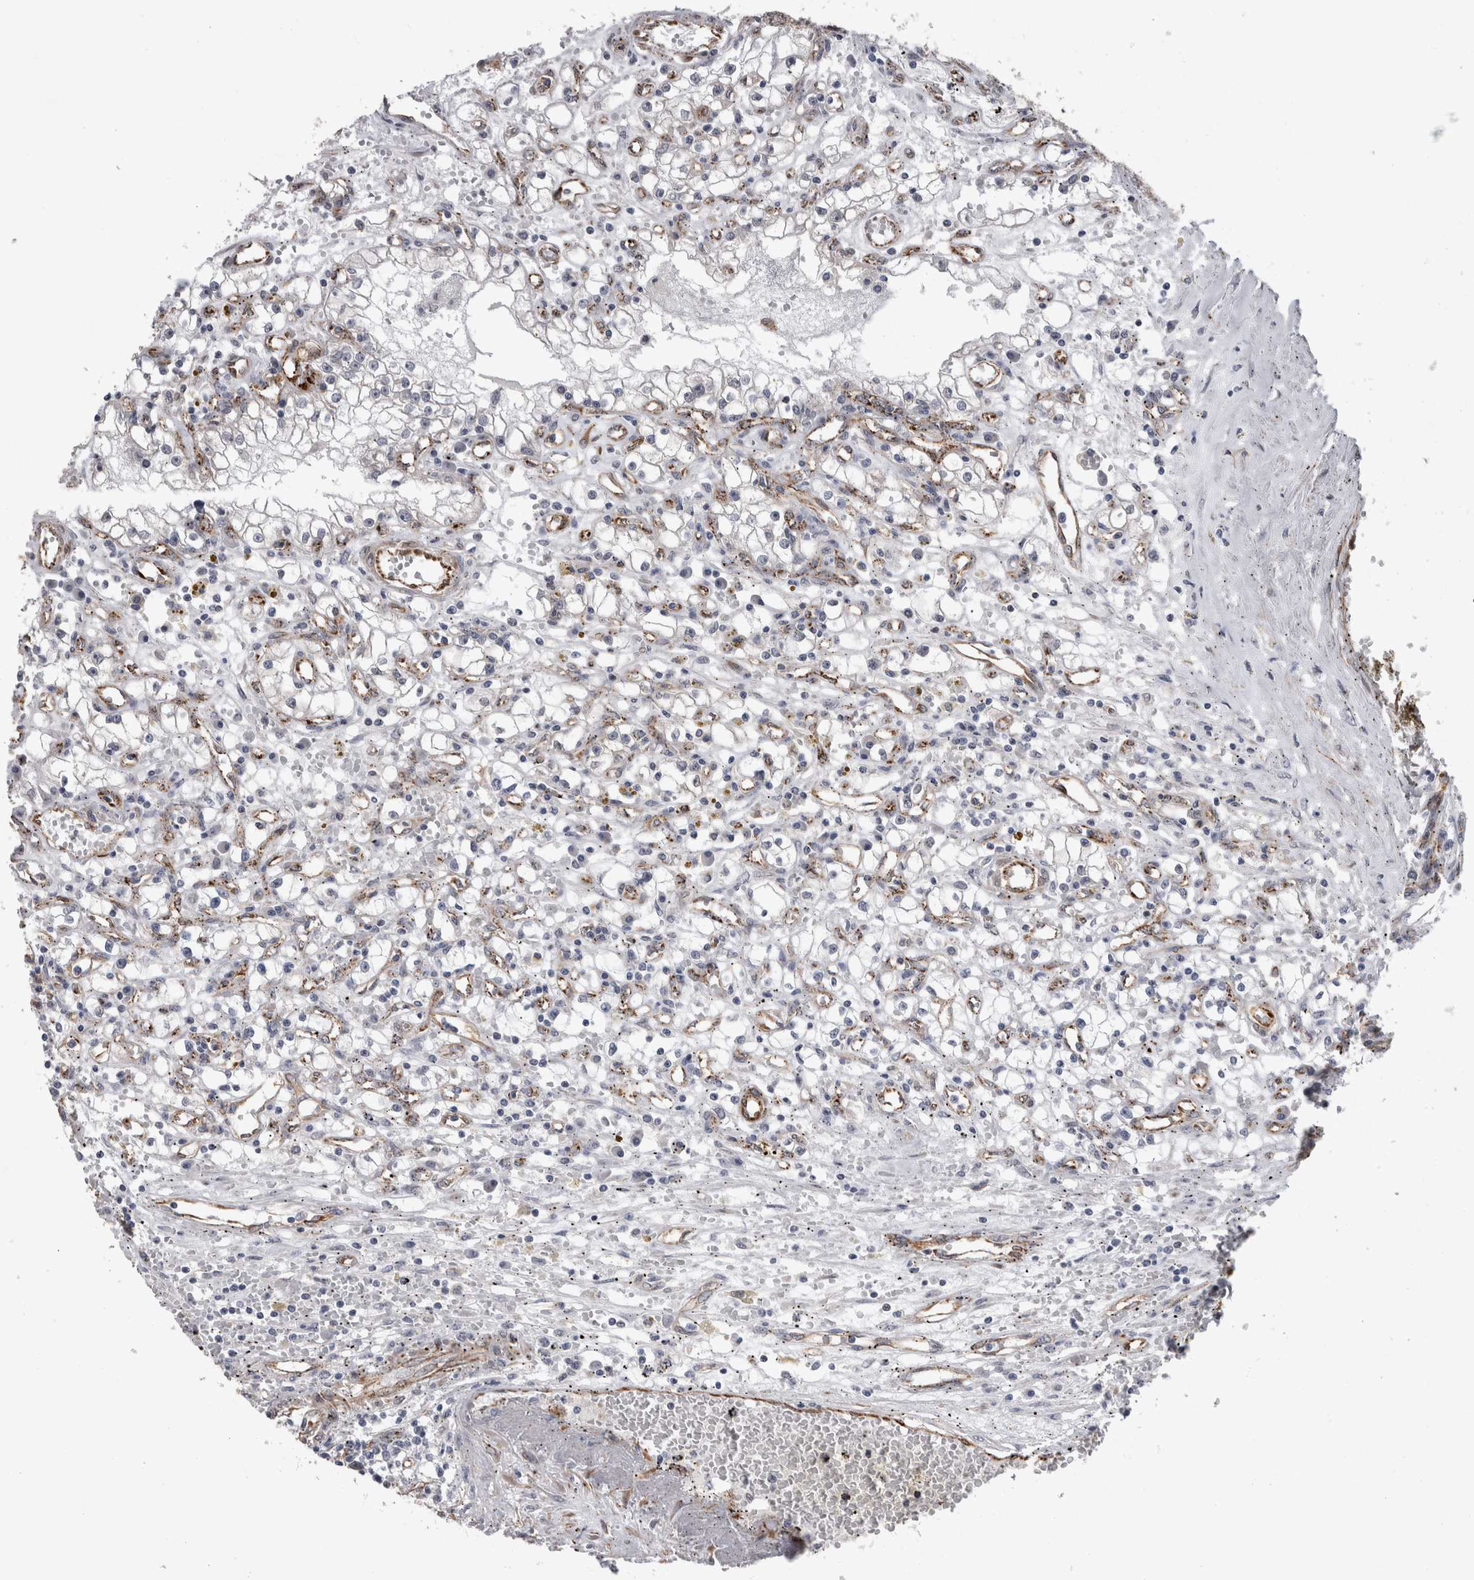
{"staining": {"intensity": "negative", "quantity": "none", "location": "none"}, "tissue": "renal cancer", "cell_type": "Tumor cells", "image_type": "cancer", "snomed": [{"axis": "morphology", "description": "Adenocarcinoma, NOS"}, {"axis": "topography", "description": "Kidney"}], "caption": "This is an immunohistochemistry (IHC) micrograph of renal cancer (adenocarcinoma). There is no positivity in tumor cells.", "gene": "ACOT7", "patient": {"sex": "male", "age": 56}}